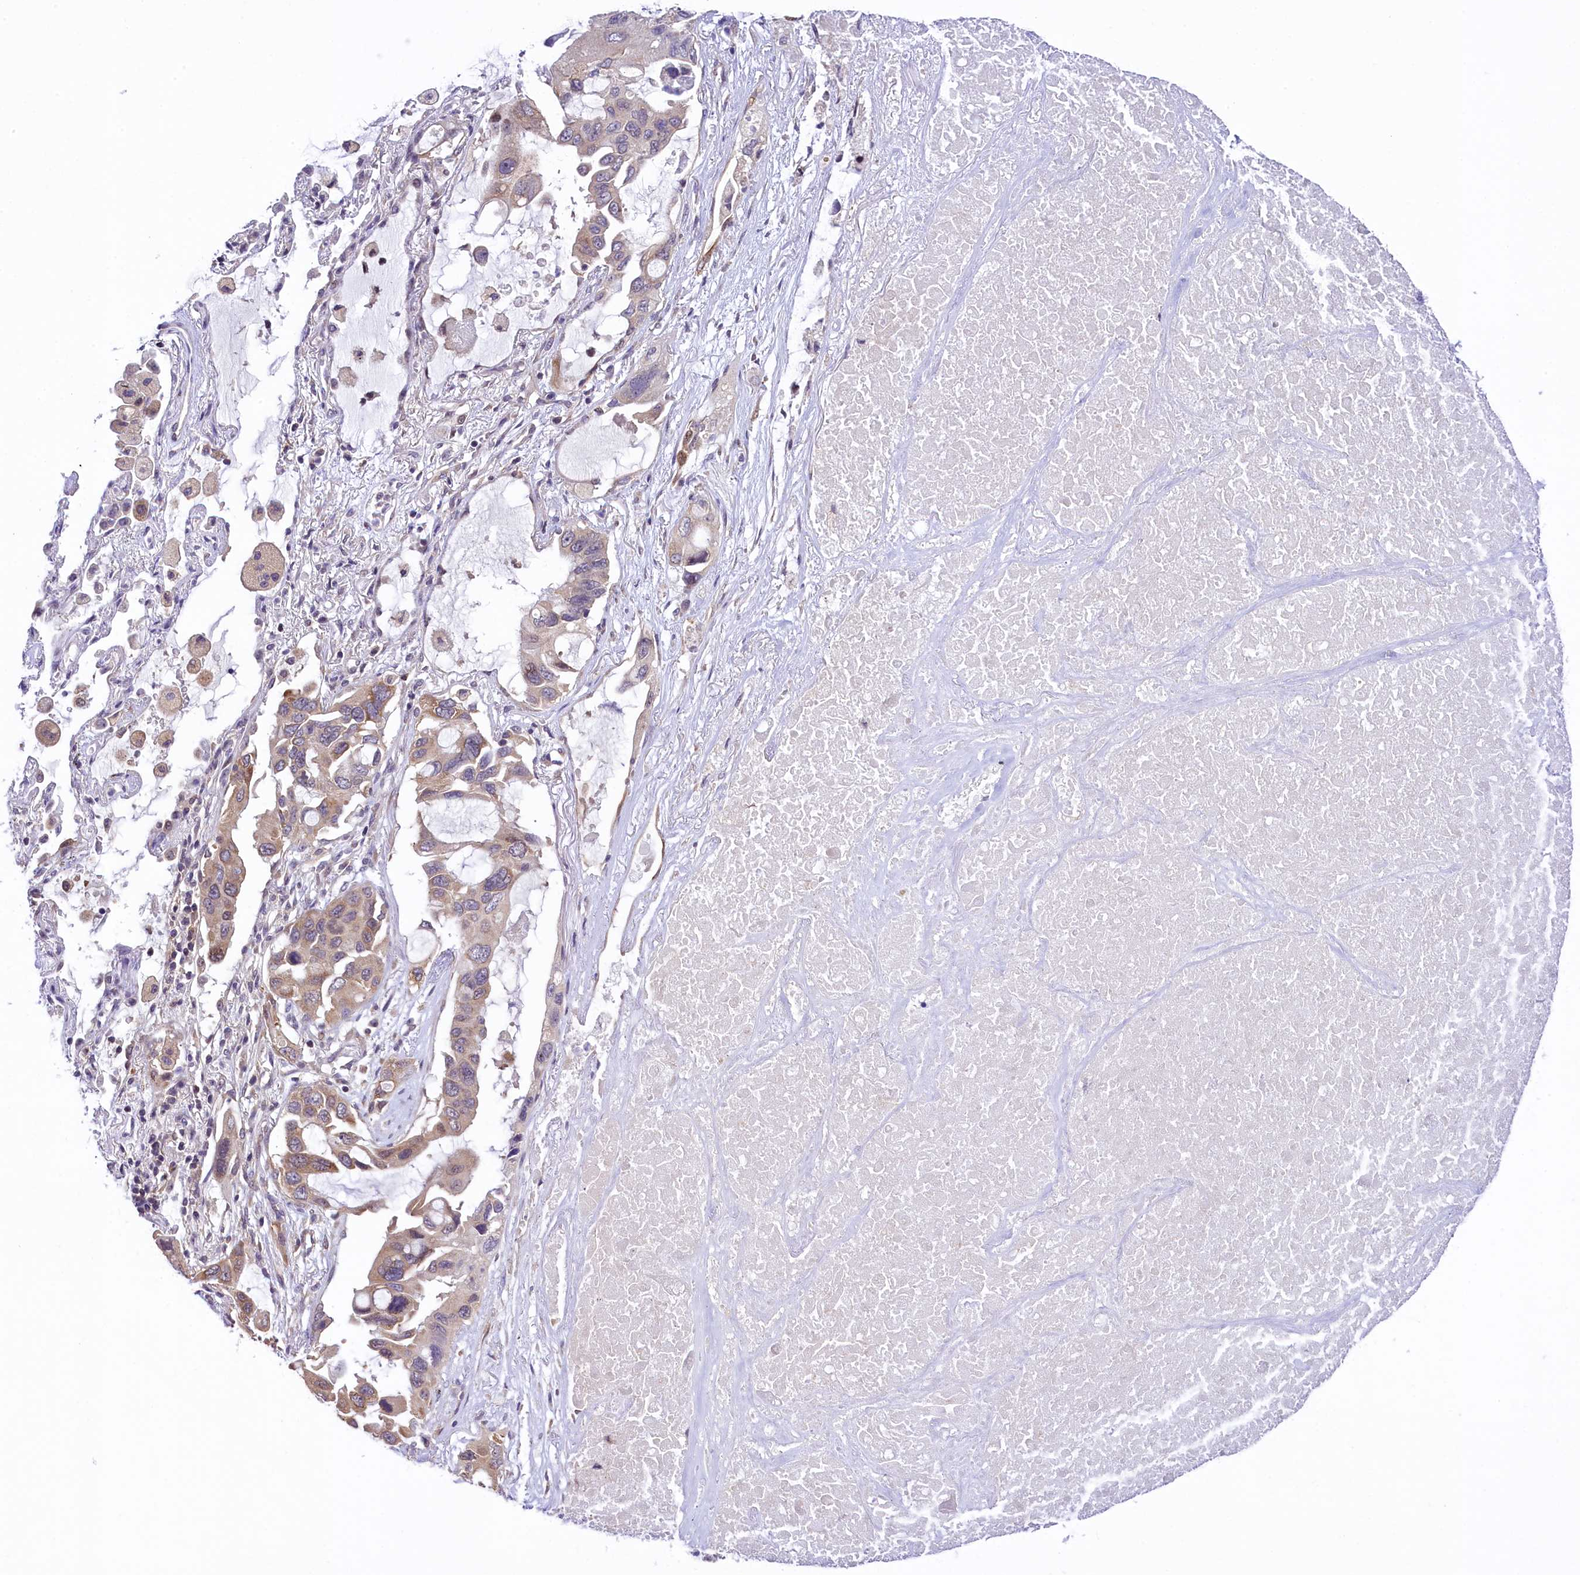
{"staining": {"intensity": "weak", "quantity": ">75%", "location": "cytoplasmic/membranous"}, "tissue": "lung cancer", "cell_type": "Tumor cells", "image_type": "cancer", "snomed": [{"axis": "morphology", "description": "Squamous cell carcinoma, NOS"}, {"axis": "topography", "description": "Lung"}], "caption": "This is a histology image of immunohistochemistry (IHC) staining of lung squamous cell carcinoma, which shows weak positivity in the cytoplasmic/membranous of tumor cells.", "gene": "RBBP8", "patient": {"sex": "female", "age": 73}}